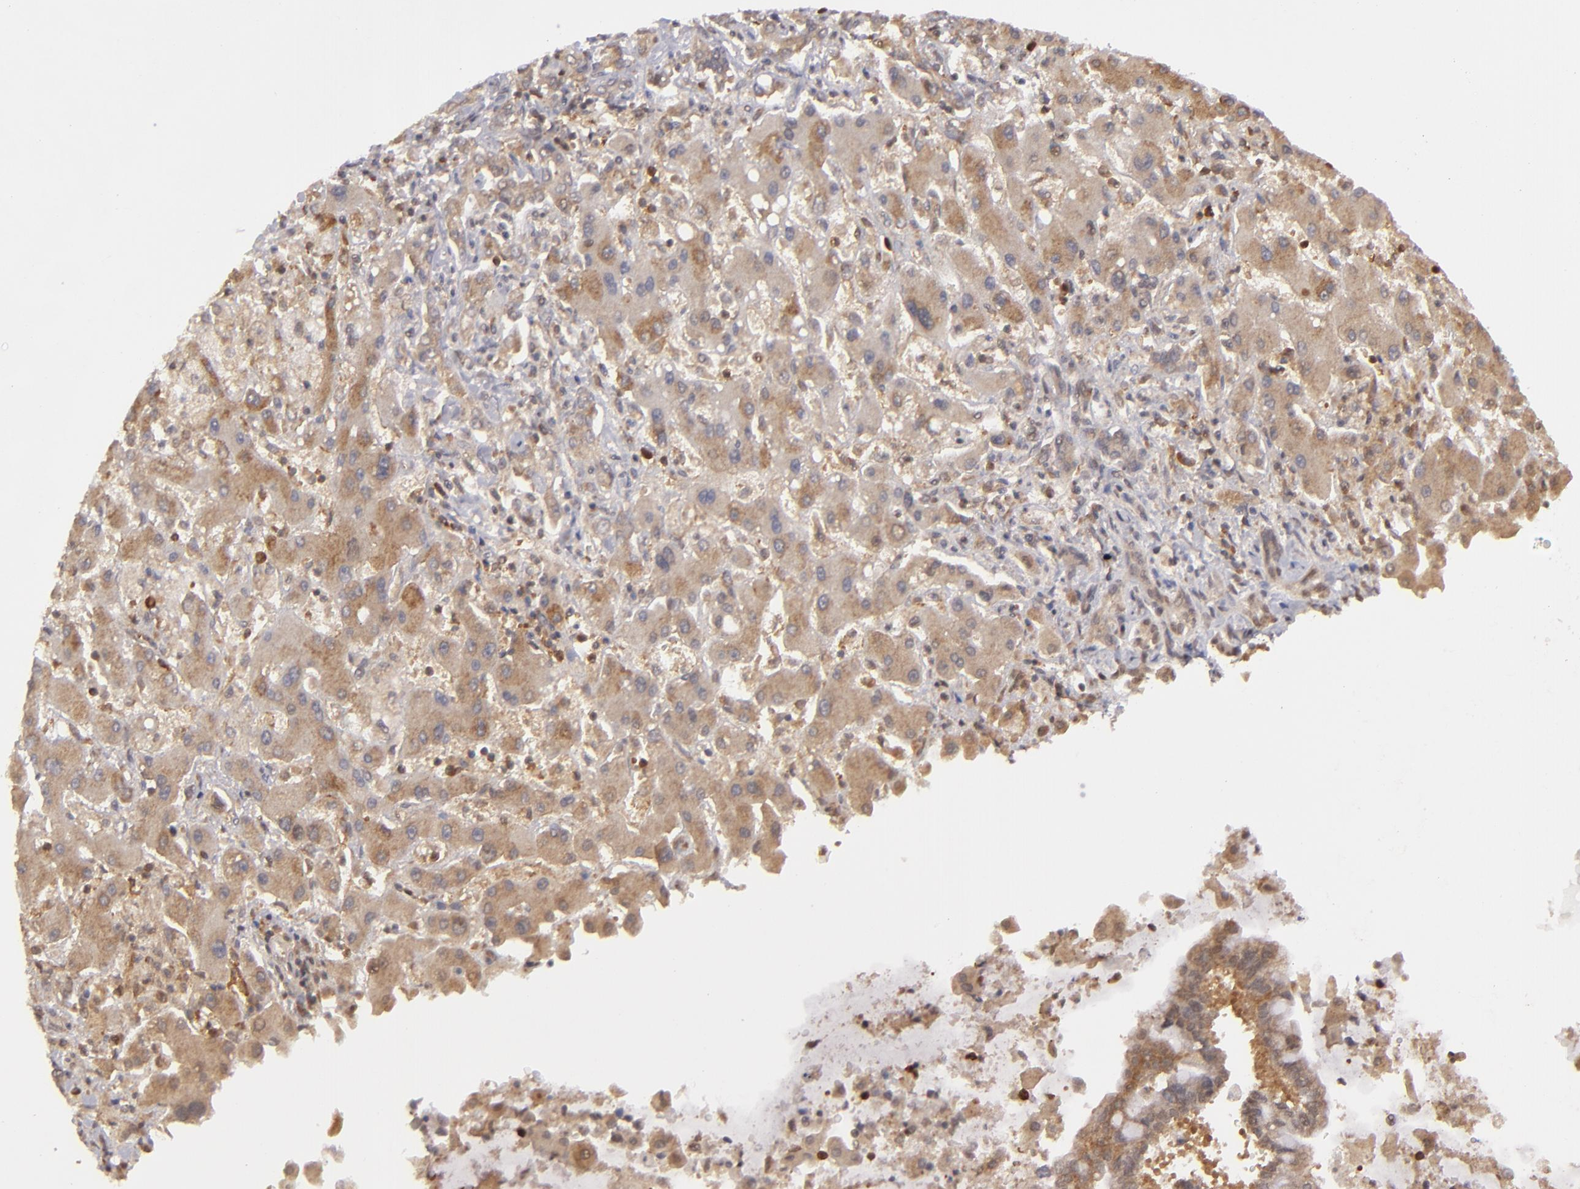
{"staining": {"intensity": "moderate", "quantity": ">75%", "location": "cytoplasmic/membranous"}, "tissue": "liver cancer", "cell_type": "Tumor cells", "image_type": "cancer", "snomed": [{"axis": "morphology", "description": "Cholangiocarcinoma"}, {"axis": "topography", "description": "Liver"}], "caption": "Approximately >75% of tumor cells in liver cancer (cholangiocarcinoma) show moderate cytoplasmic/membranous protein positivity as visualized by brown immunohistochemical staining.", "gene": "MAPK3", "patient": {"sex": "male", "age": 50}}